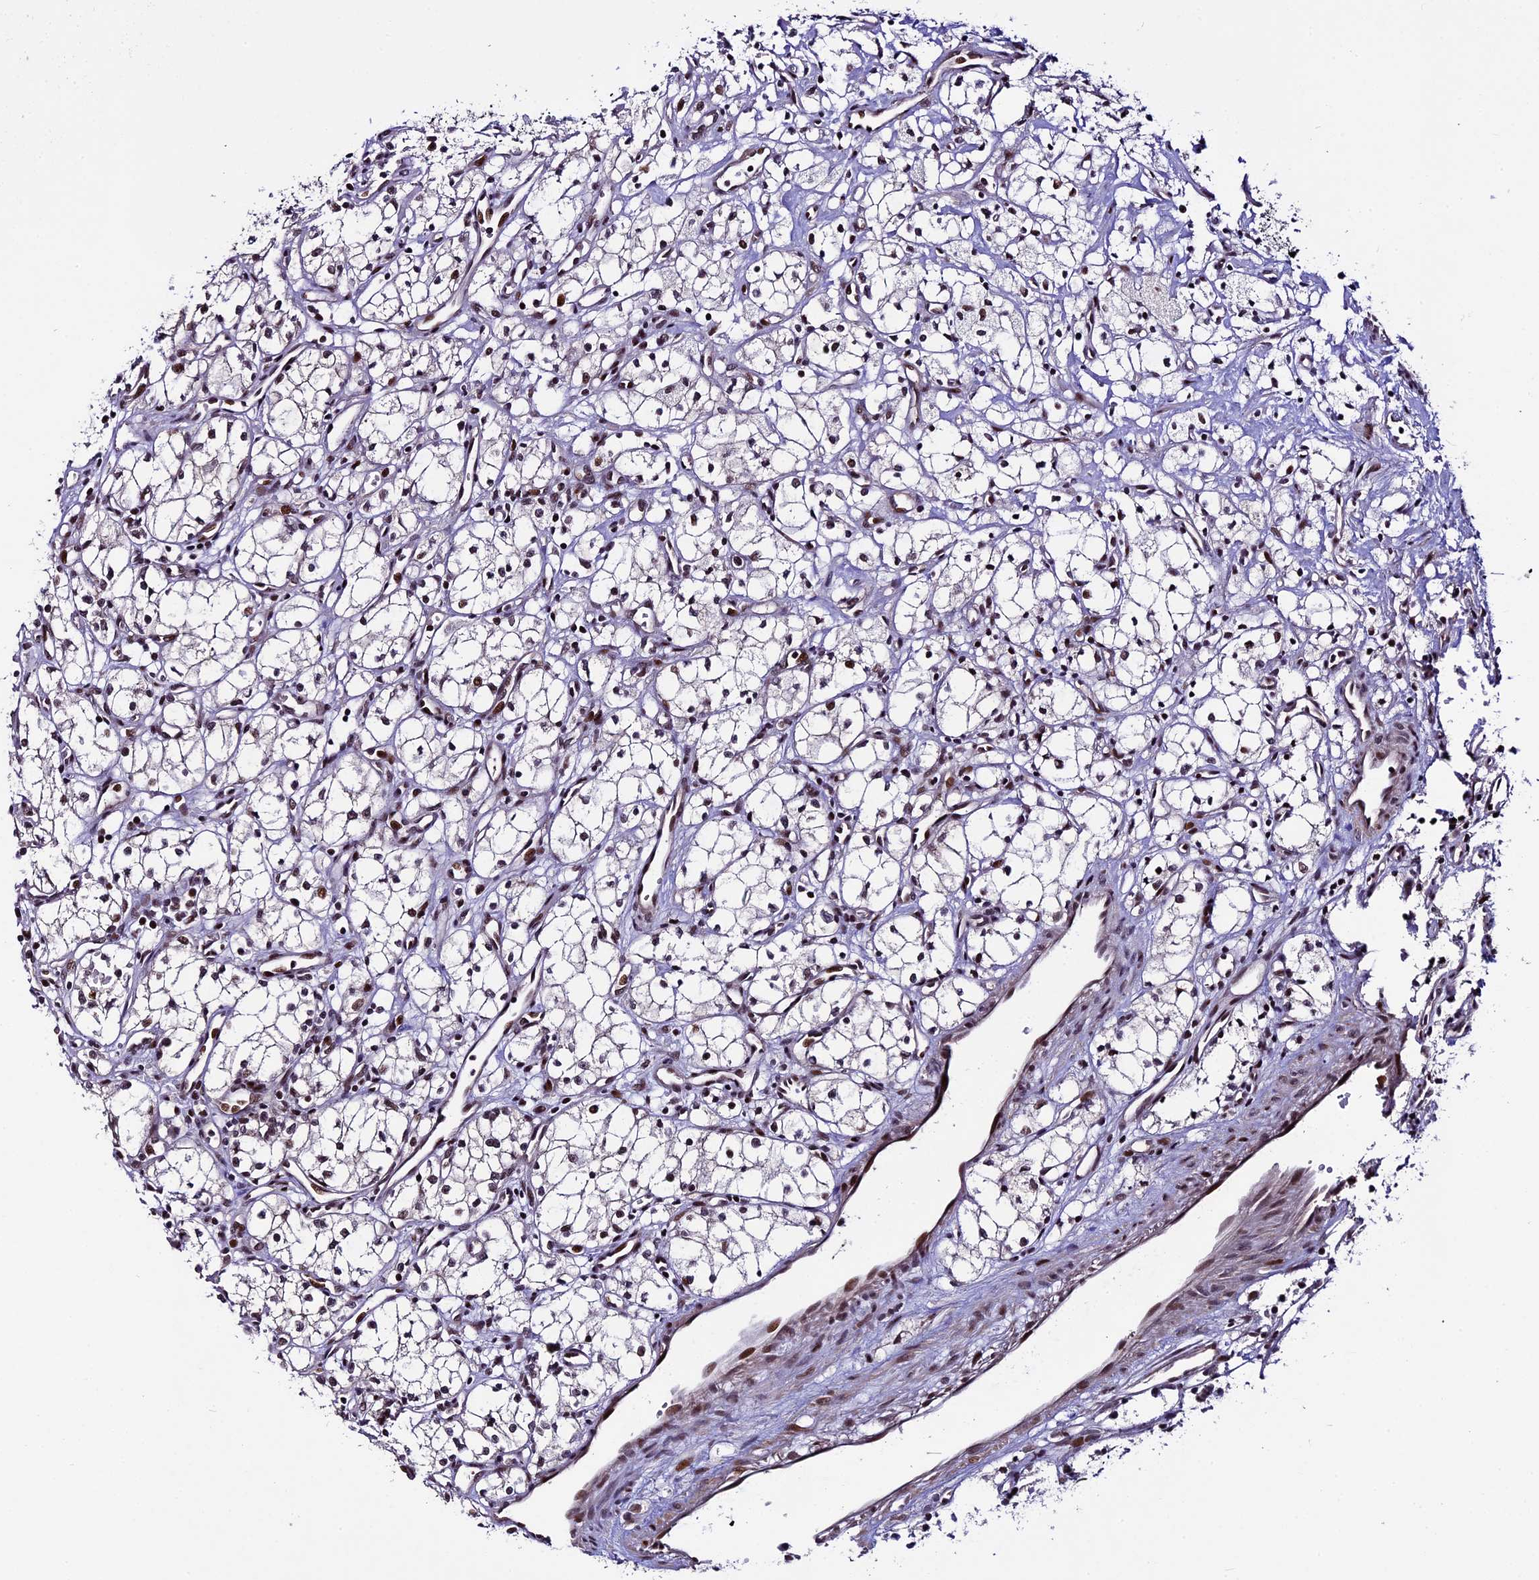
{"staining": {"intensity": "moderate", "quantity": ">75%", "location": "nuclear"}, "tissue": "renal cancer", "cell_type": "Tumor cells", "image_type": "cancer", "snomed": [{"axis": "morphology", "description": "Adenocarcinoma, NOS"}, {"axis": "topography", "description": "Kidney"}], "caption": "Protein expression analysis of human renal cancer reveals moderate nuclear positivity in approximately >75% of tumor cells.", "gene": "TCP11L2", "patient": {"sex": "male", "age": 59}}